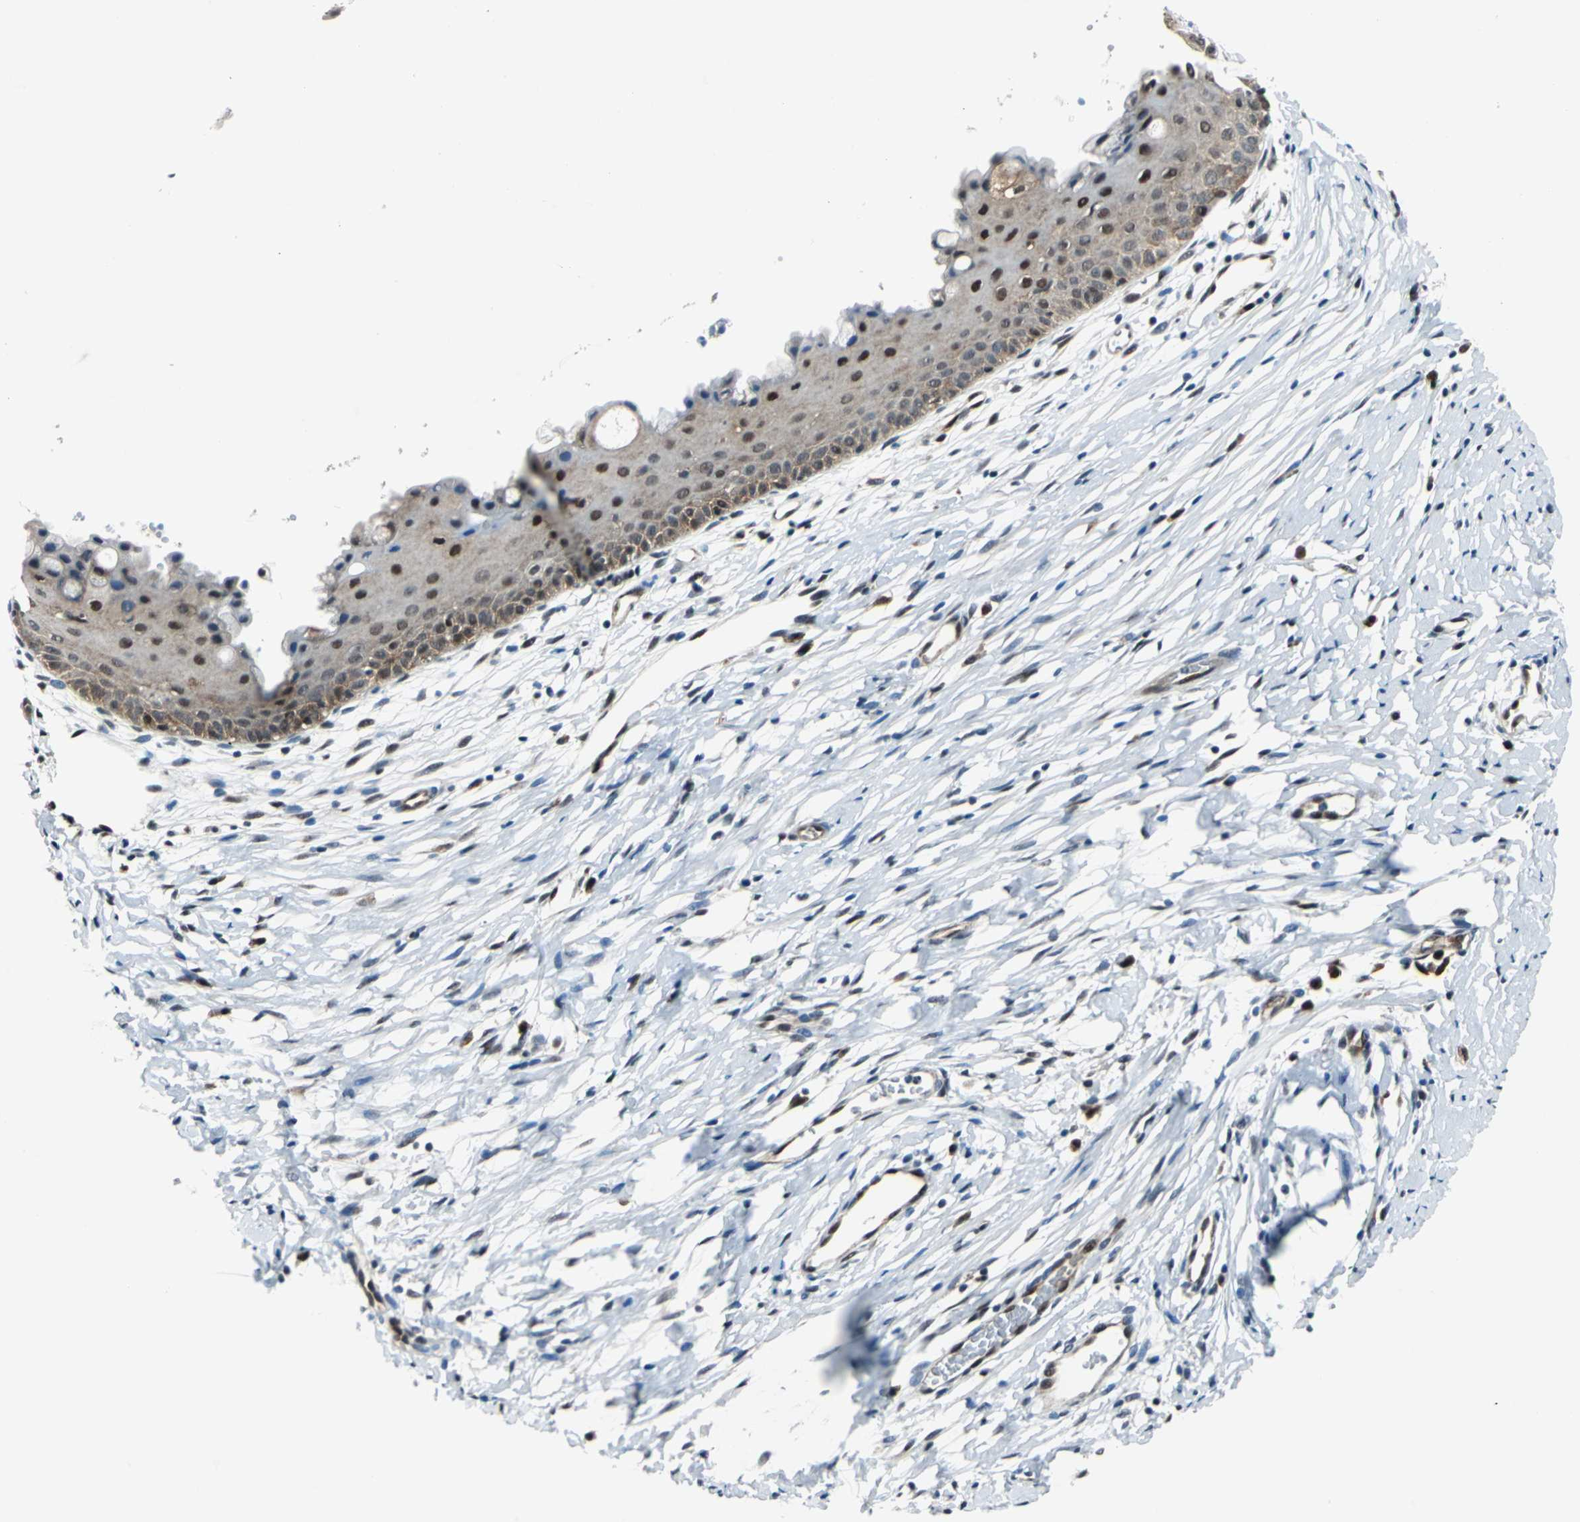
{"staining": {"intensity": "moderate", "quantity": "25%-75%", "location": "cytoplasmic/membranous,nuclear"}, "tissue": "cervix", "cell_type": "Glandular cells", "image_type": "normal", "snomed": [{"axis": "morphology", "description": "Normal tissue, NOS"}, {"axis": "topography", "description": "Cervix"}], "caption": "This photomicrograph demonstrates IHC staining of unremarkable cervix, with medium moderate cytoplasmic/membranous,nuclear positivity in approximately 25%-75% of glandular cells.", "gene": "POLR3K", "patient": {"sex": "female", "age": 39}}